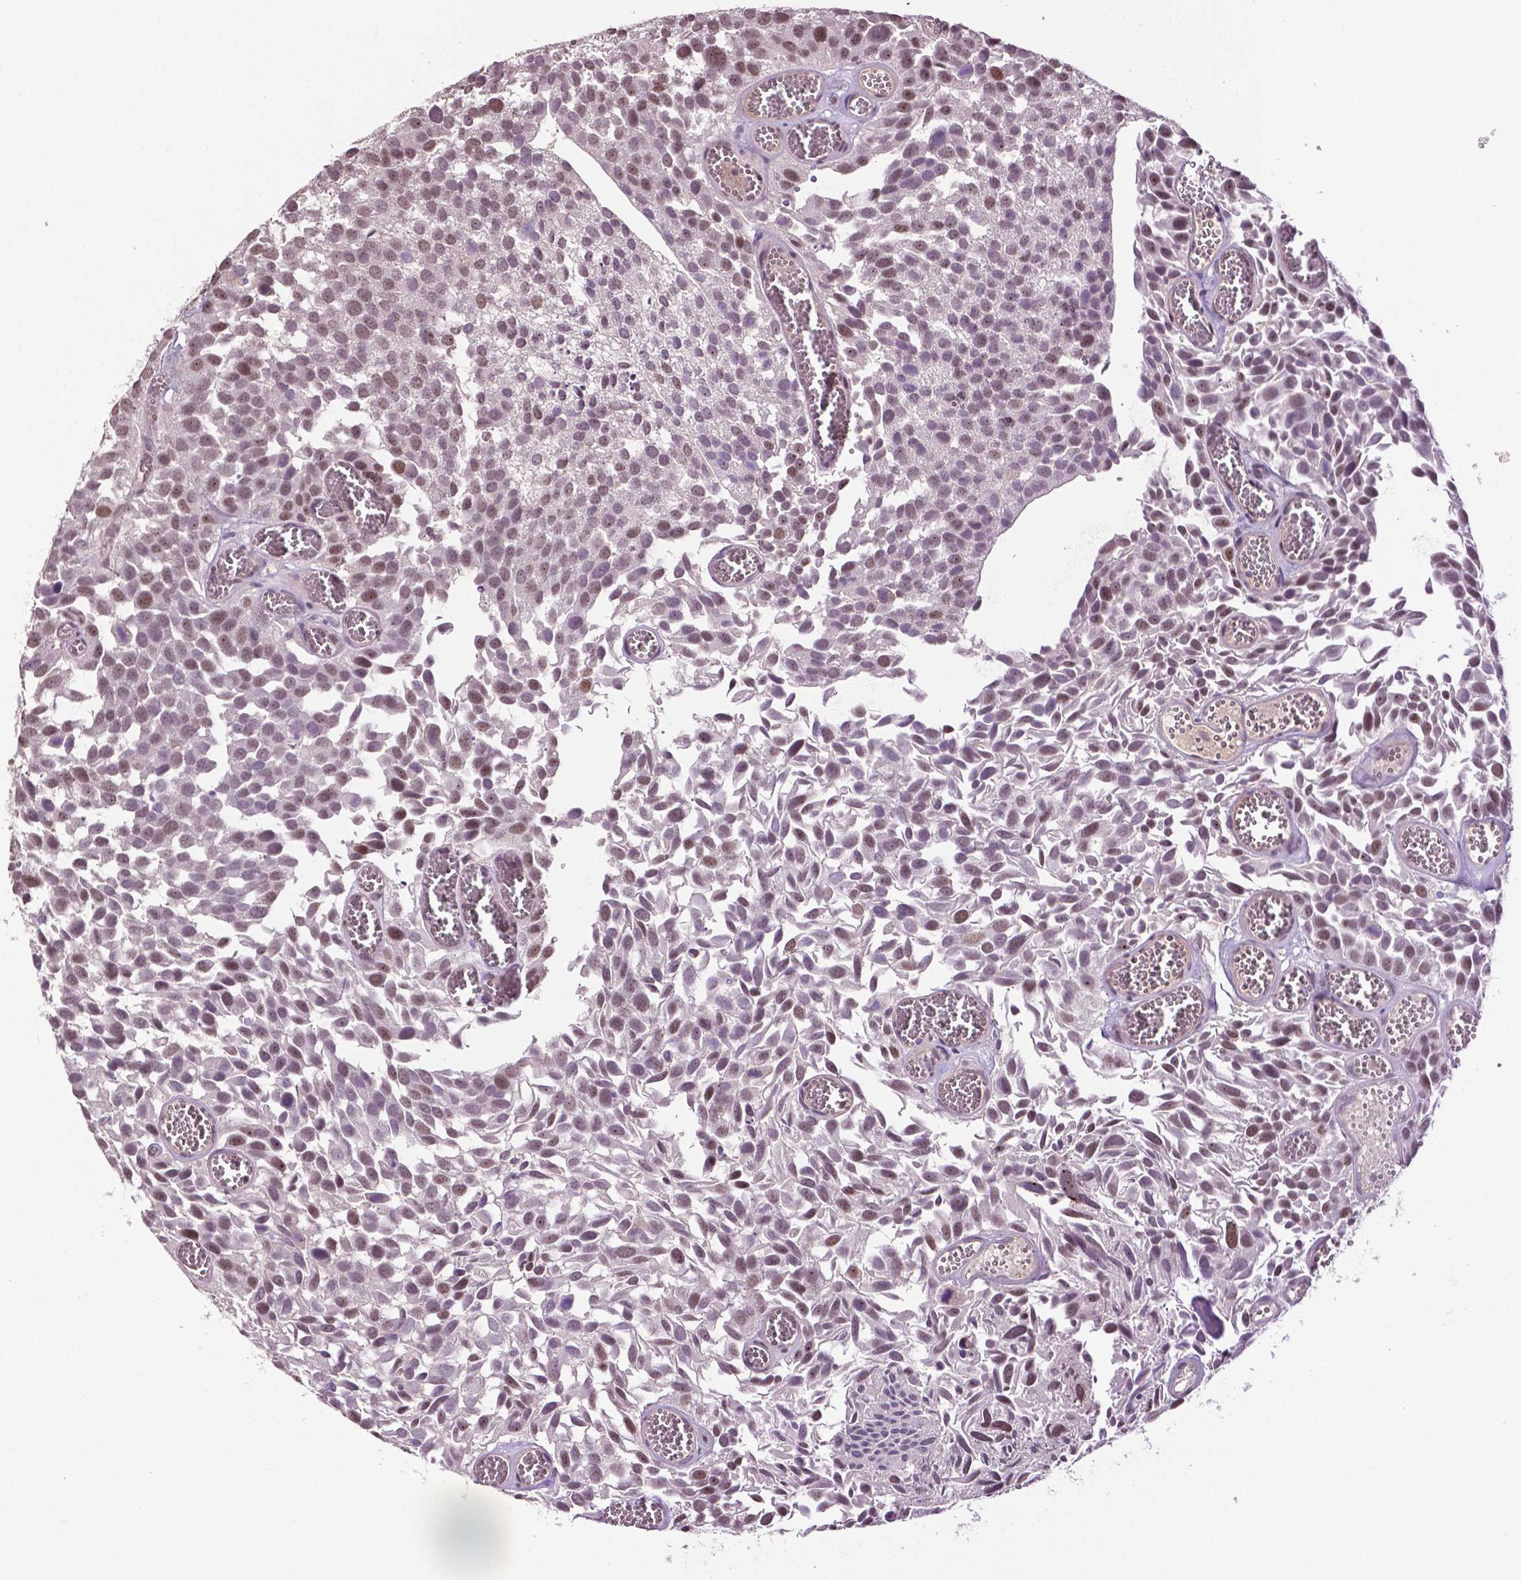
{"staining": {"intensity": "weak", "quantity": ">75%", "location": "nuclear"}, "tissue": "urothelial cancer", "cell_type": "Tumor cells", "image_type": "cancer", "snomed": [{"axis": "morphology", "description": "Urothelial carcinoma, Low grade"}, {"axis": "topography", "description": "Urinary bladder"}], "caption": "Human low-grade urothelial carcinoma stained with a brown dye demonstrates weak nuclear positive positivity in approximately >75% of tumor cells.", "gene": "DLX5", "patient": {"sex": "female", "age": 69}}